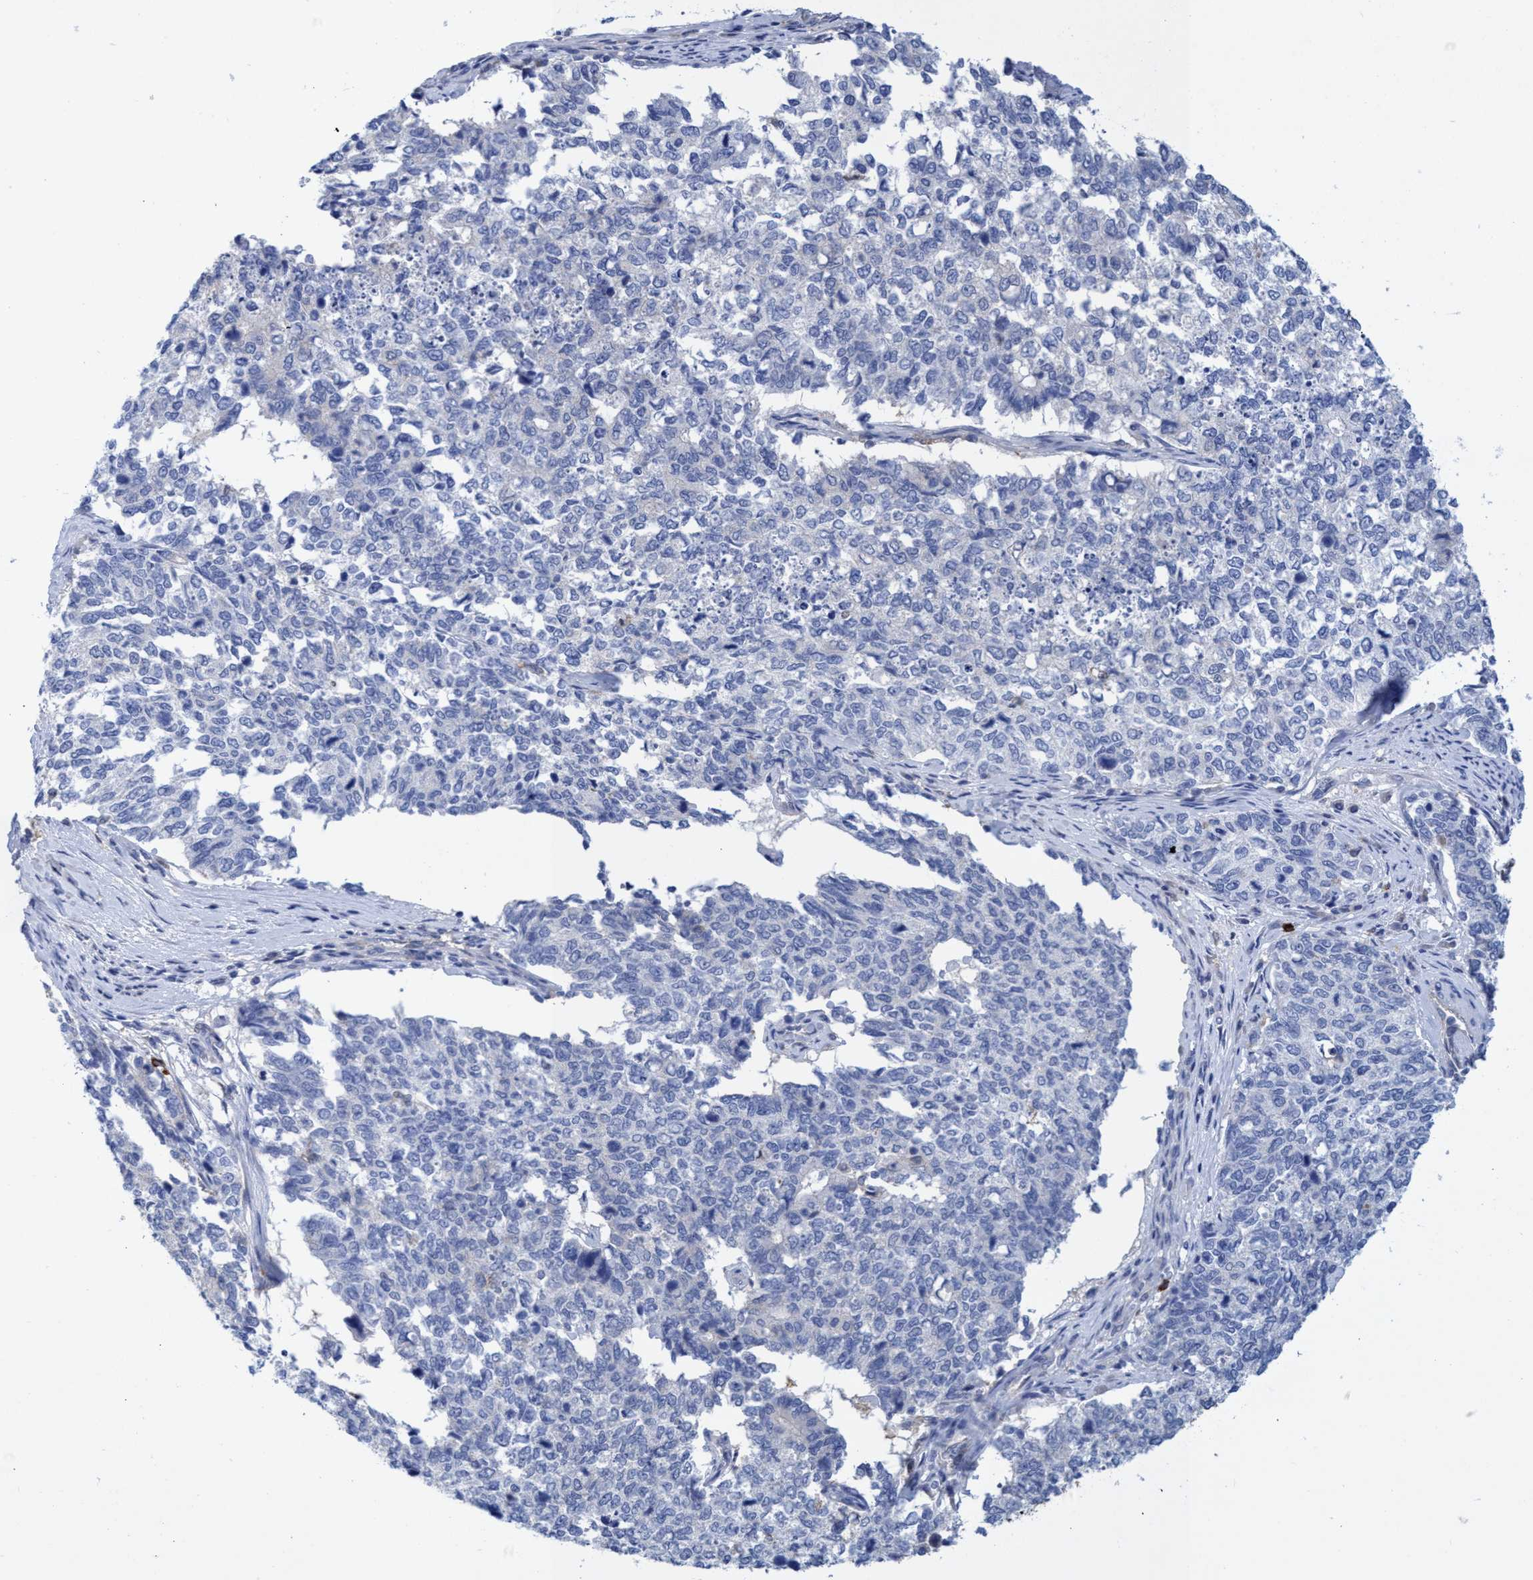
{"staining": {"intensity": "negative", "quantity": "none", "location": "none"}, "tissue": "cervical cancer", "cell_type": "Tumor cells", "image_type": "cancer", "snomed": [{"axis": "morphology", "description": "Squamous cell carcinoma, NOS"}, {"axis": "topography", "description": "Cervix"}], "caption": "The micrograph demonstrates no significant expression in tumor cells of cervical cancer (squamous cell carcinoma).", "gene": "PNPO", "patient": {"sex": "female", "age": 63}}